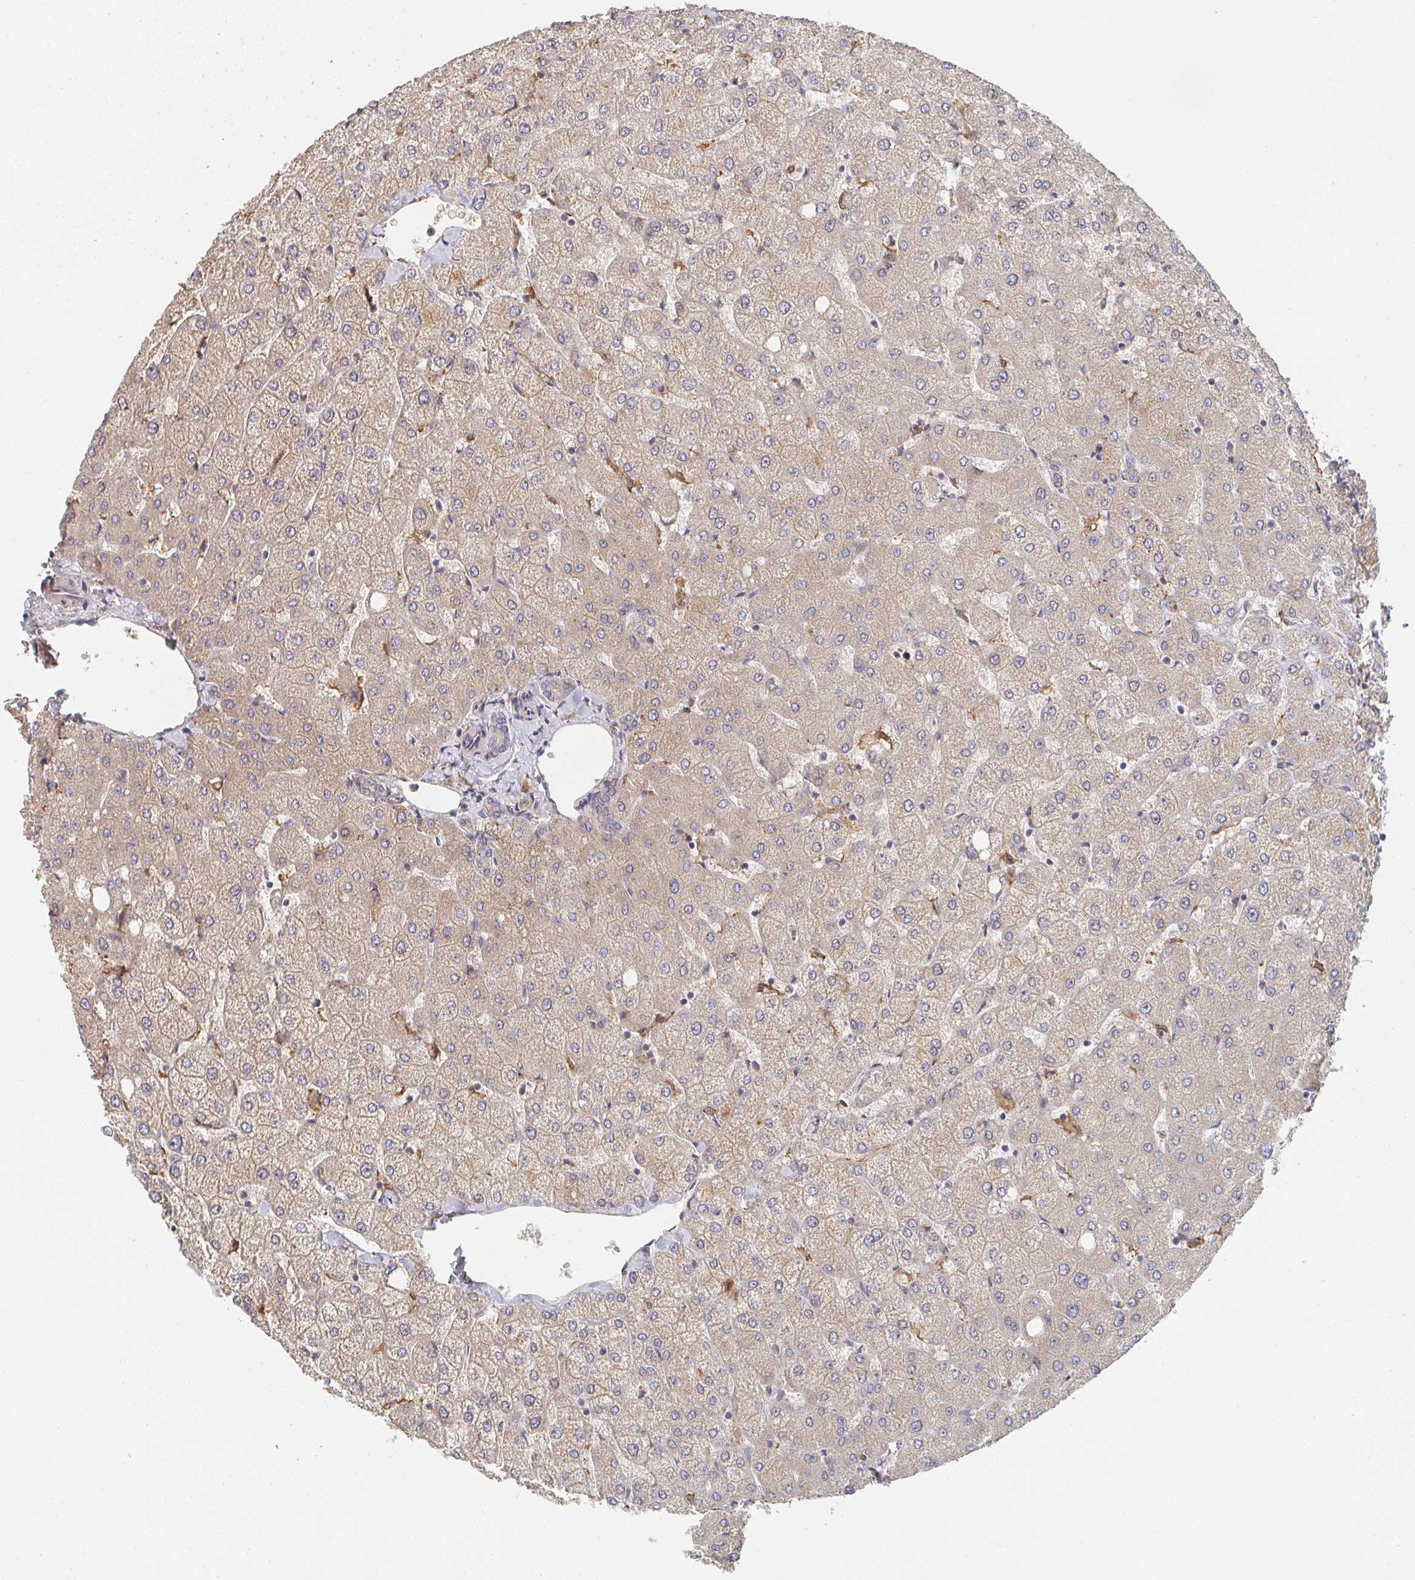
{"staining": {"intensity": "negative", "quantity": "none", "location": "none"}, "tissue": "liver", "cell_type": "Cholangiocytes", "image_type": "normal", "snomed": [{"axis": "morphology", "description": "Normal tissue, NOS"}, {"axis": "topography", "description": "Liver"}], "caption": "Immunohistochemical staining of unremarkable human liver shows no significant expression in cholangiocytes. (Immunohistochemistry, brightfield microscopy, high magnification).", "gene": "PTEN", "patient": {"sex": "female", "age": 54}}